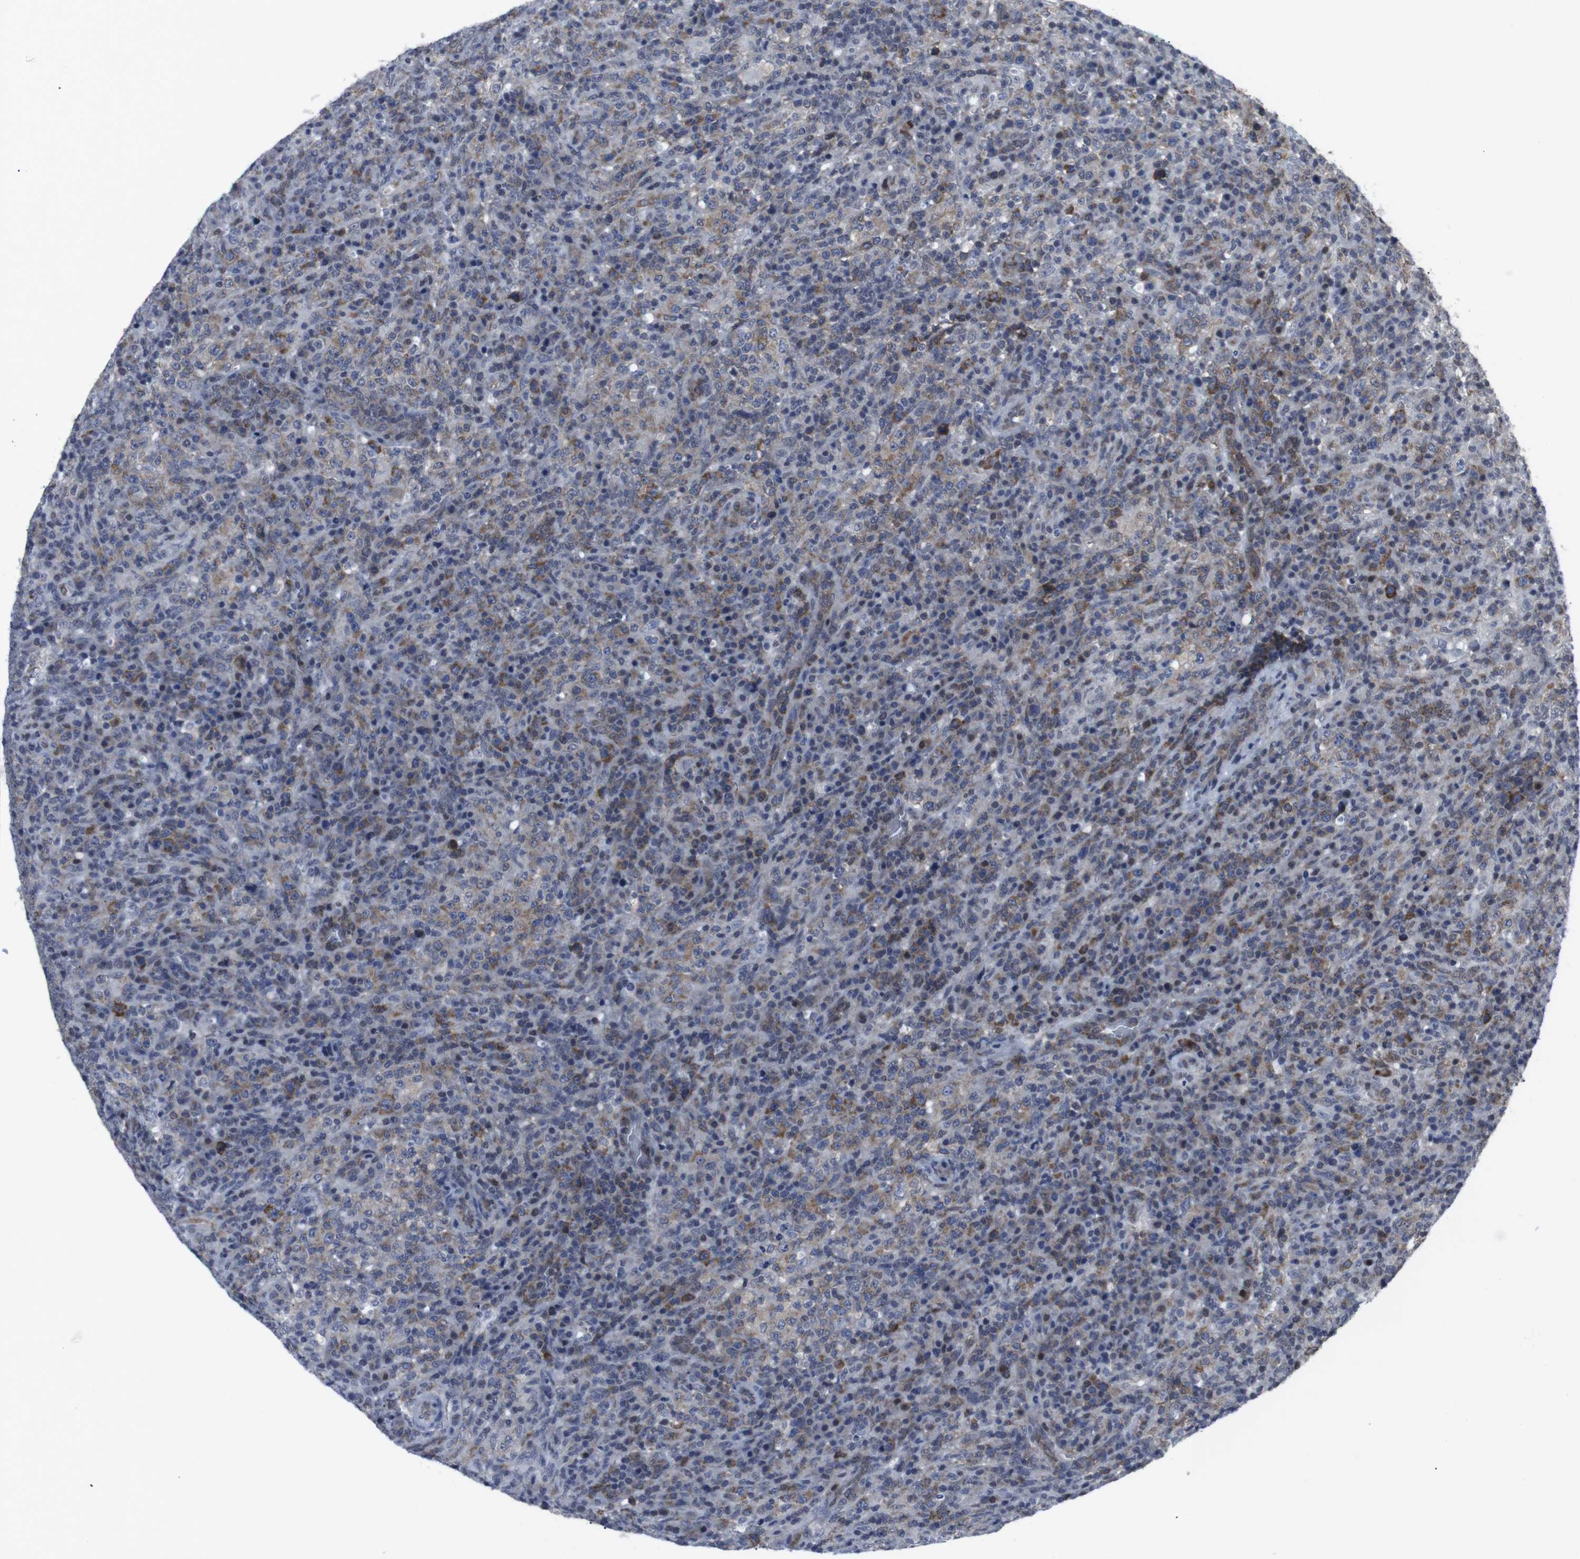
{"staining": {"intensity": "moderate", "quantity": ">75%", "location": "nuclear"}, "tissue": "lymphoma", "cell_type": "Tumor cells", "image_type": "cancer", "snomed": [{"axis": "morphology", "description": "Malignant lymphoma, non-Hodgkin's type, High grade"}, {"axis": "topography", "description": "Lymph node"}], "caption": "This histopathology image reveals immunohistochemistry staining of human lymphoma, with medium moderate nuclear staining in about >75% of tumor cells.", "gene": "GEMIN2", "patient": {"sex": "female", "age": 76}}